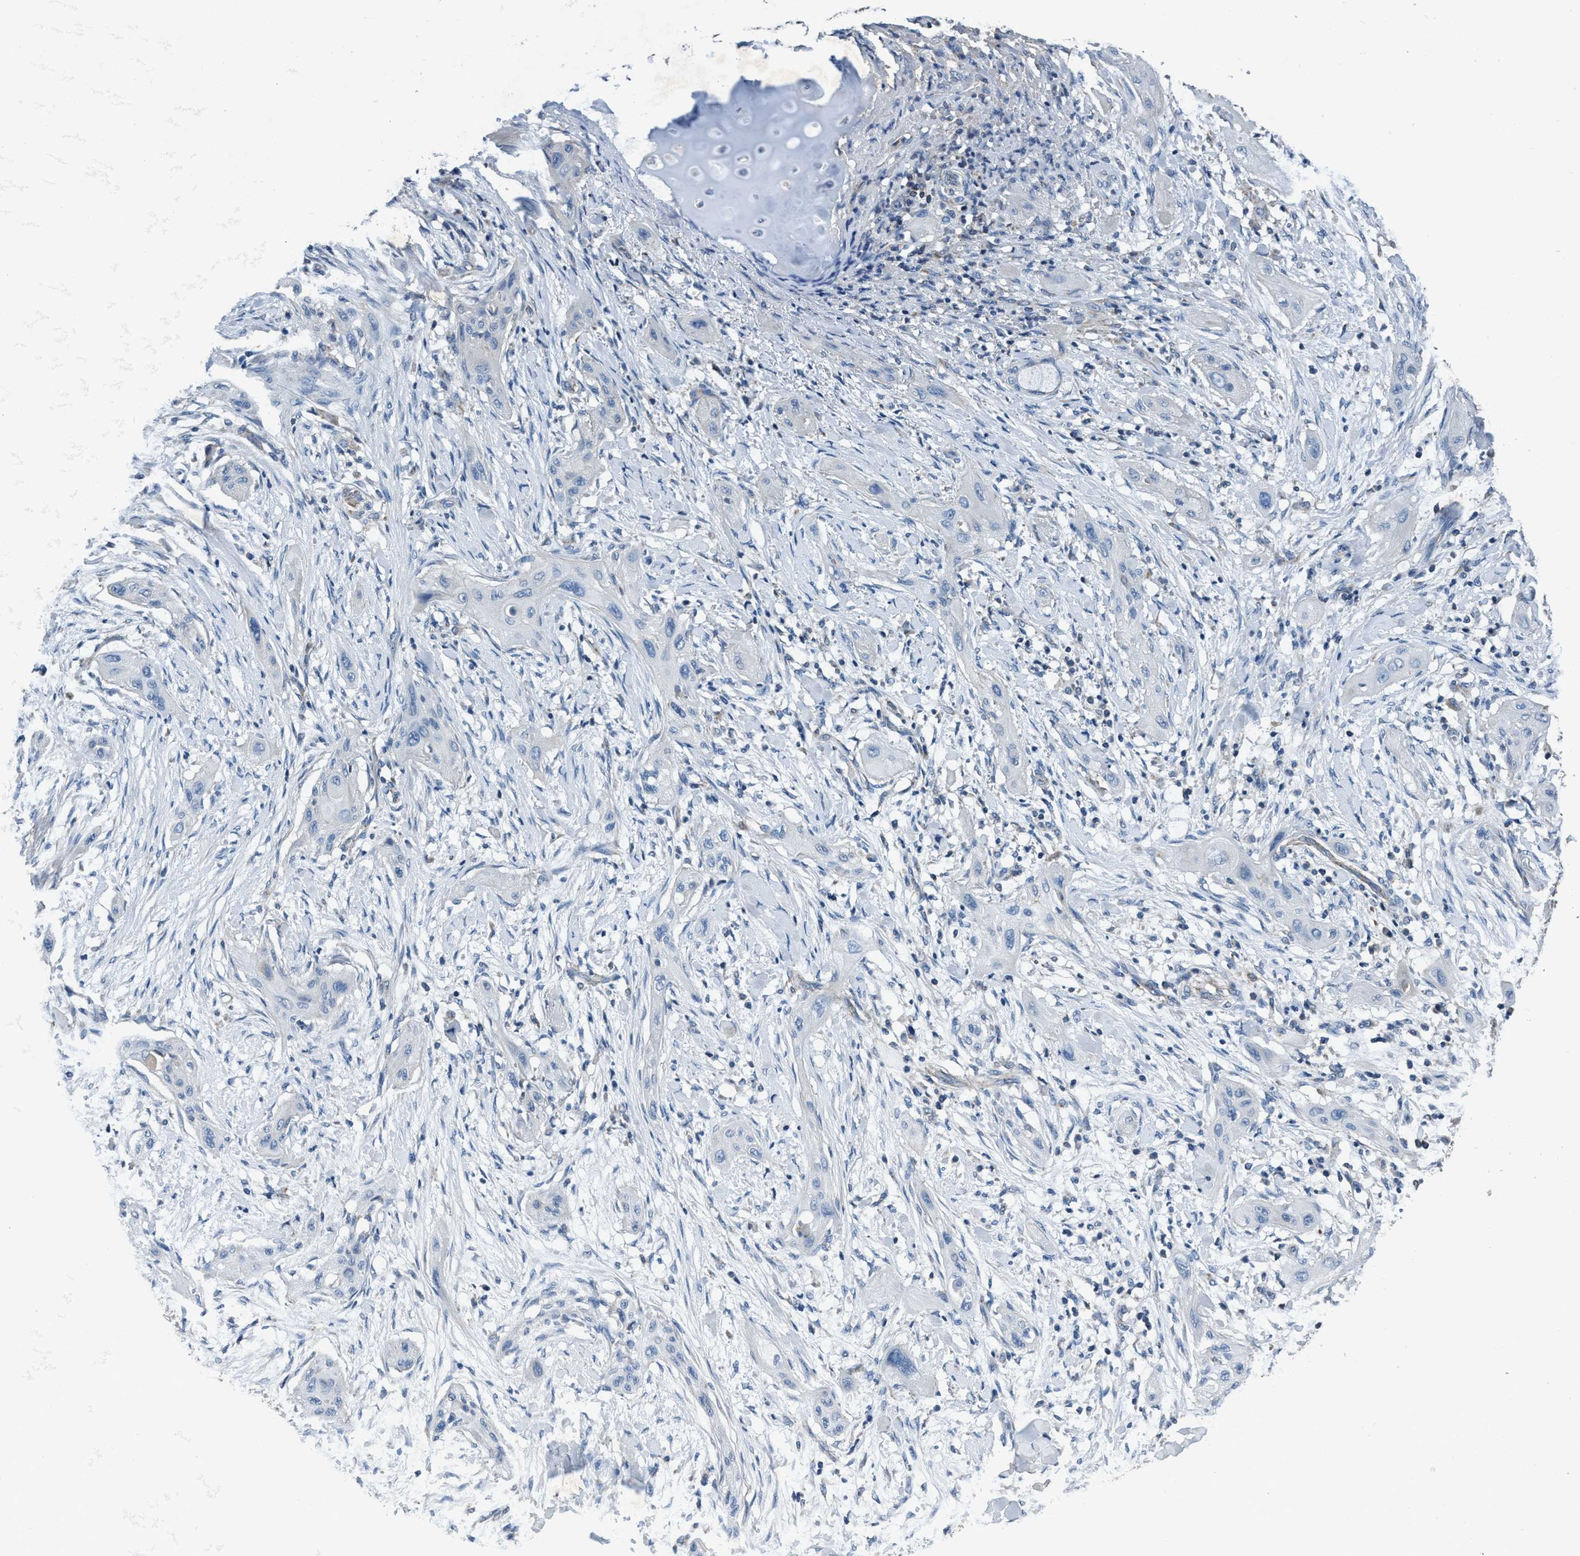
{"staining": {"intensity": "negative", "quantity": "none", "location": "none"}, "tissue": "lung cancer", "cell_type": "Tumor cells", "image_type": "cancer", "snomed": [{"axis": "morphology", "description": "Squamous cell carcinoma, NOS"}, {"axis": "topography", "description": "Lung"}], "caption": "Micrograph shows no protein staining in tumor cells of squamous cell carcinoma (lung) tissue.", "gene": "ANKFN1", "patient": {"sex": "female", "age": 47}}